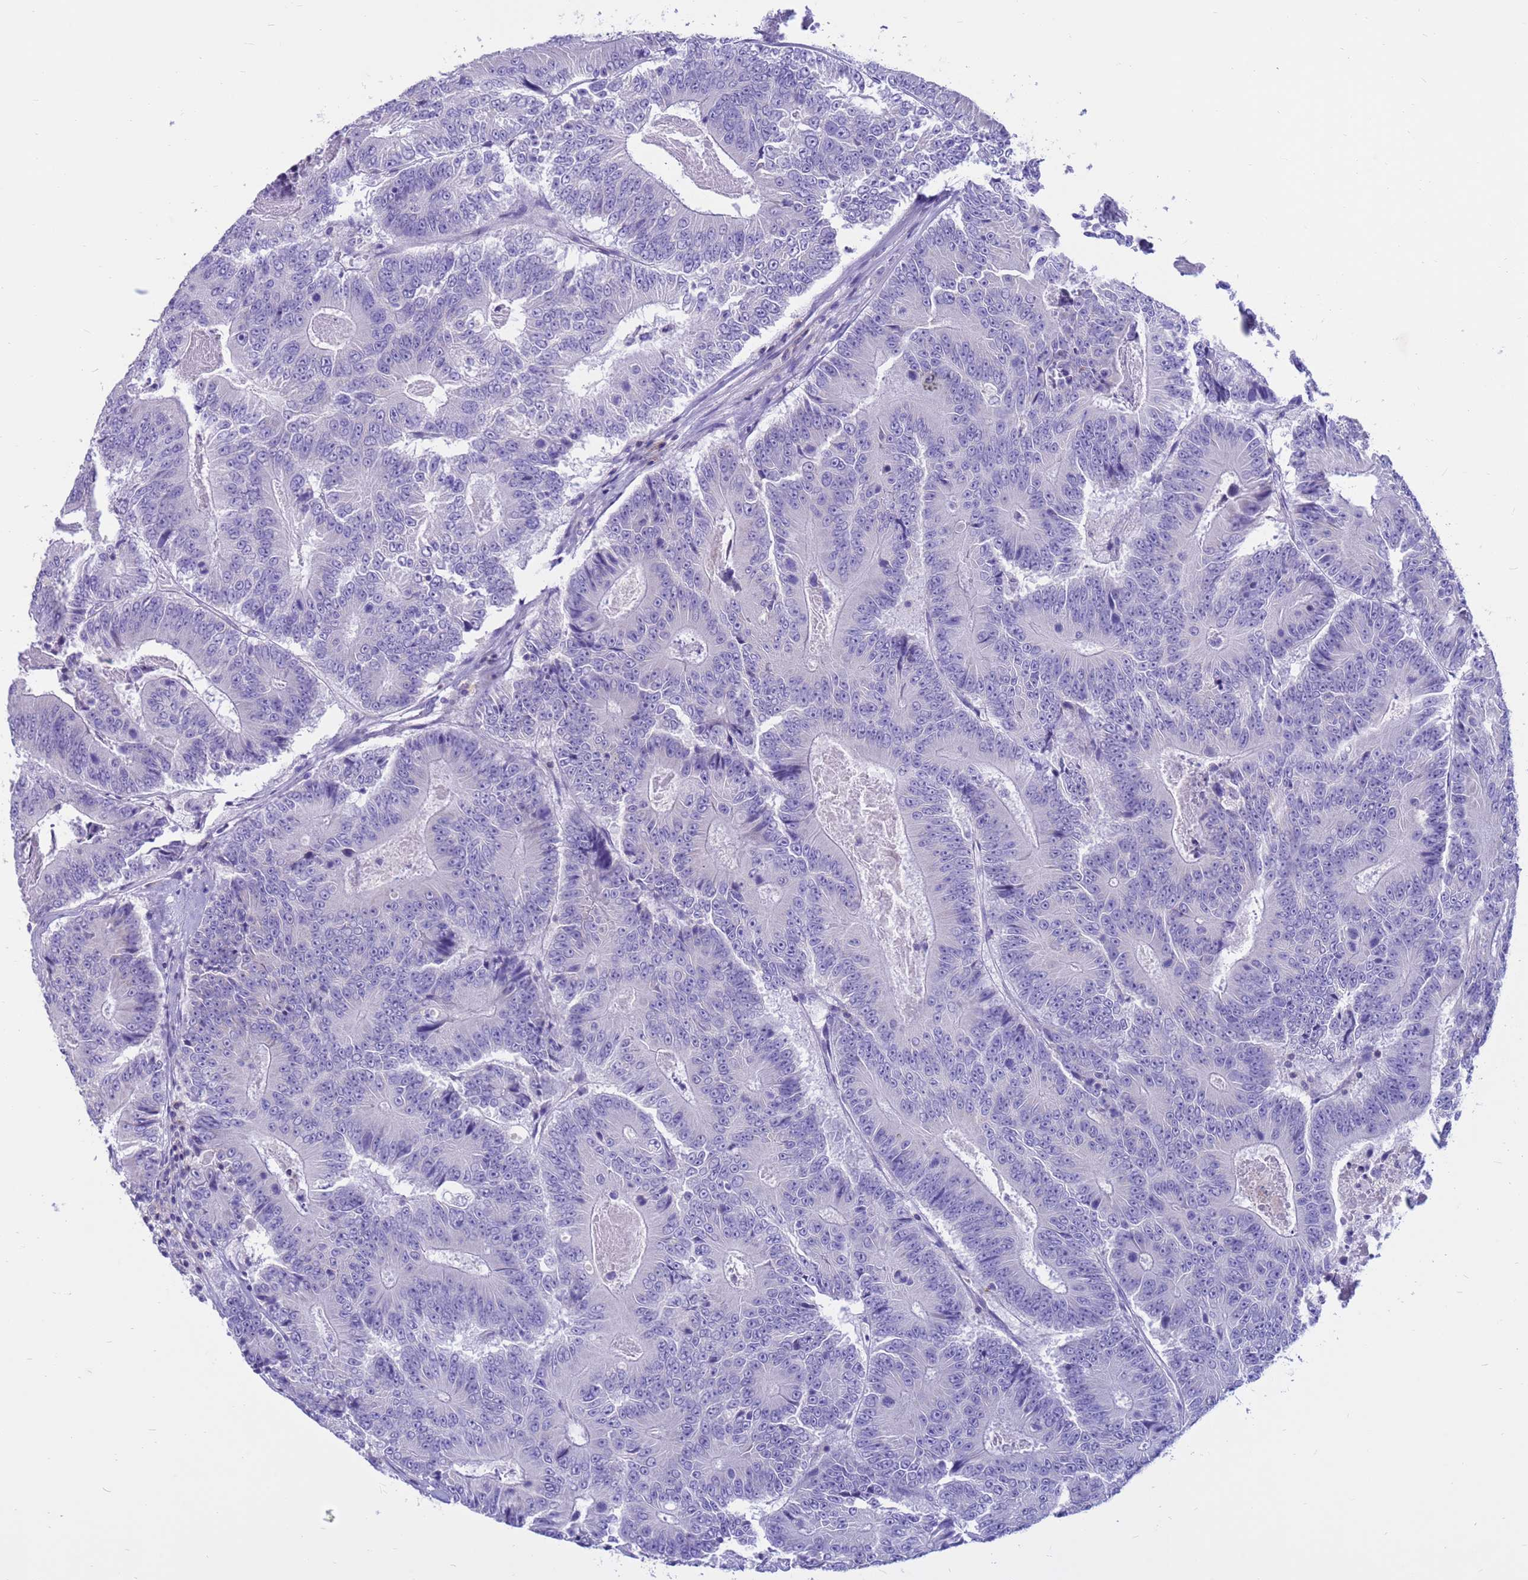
{"staining": {"intensity": "negative", "quantity": "none", "location": "none"}, "tissue": "colorectal cancer", "cell_type": "Tumor cells", "image_type": "cancer", "snomed": [{"axis": "morphology", "description": "Adenocarcinoma, NOS"}, {"axis": "topography", "description": "Colon"}], "caption": "Immunohistochemistry (IHC) histopathology image of adenocarcinoma (colorectal) stained for a protein (brown), which demonstrates no staining in tumor cells.", "gene": "PDE10A", "patient": {"sex": "male", "age": 83}}